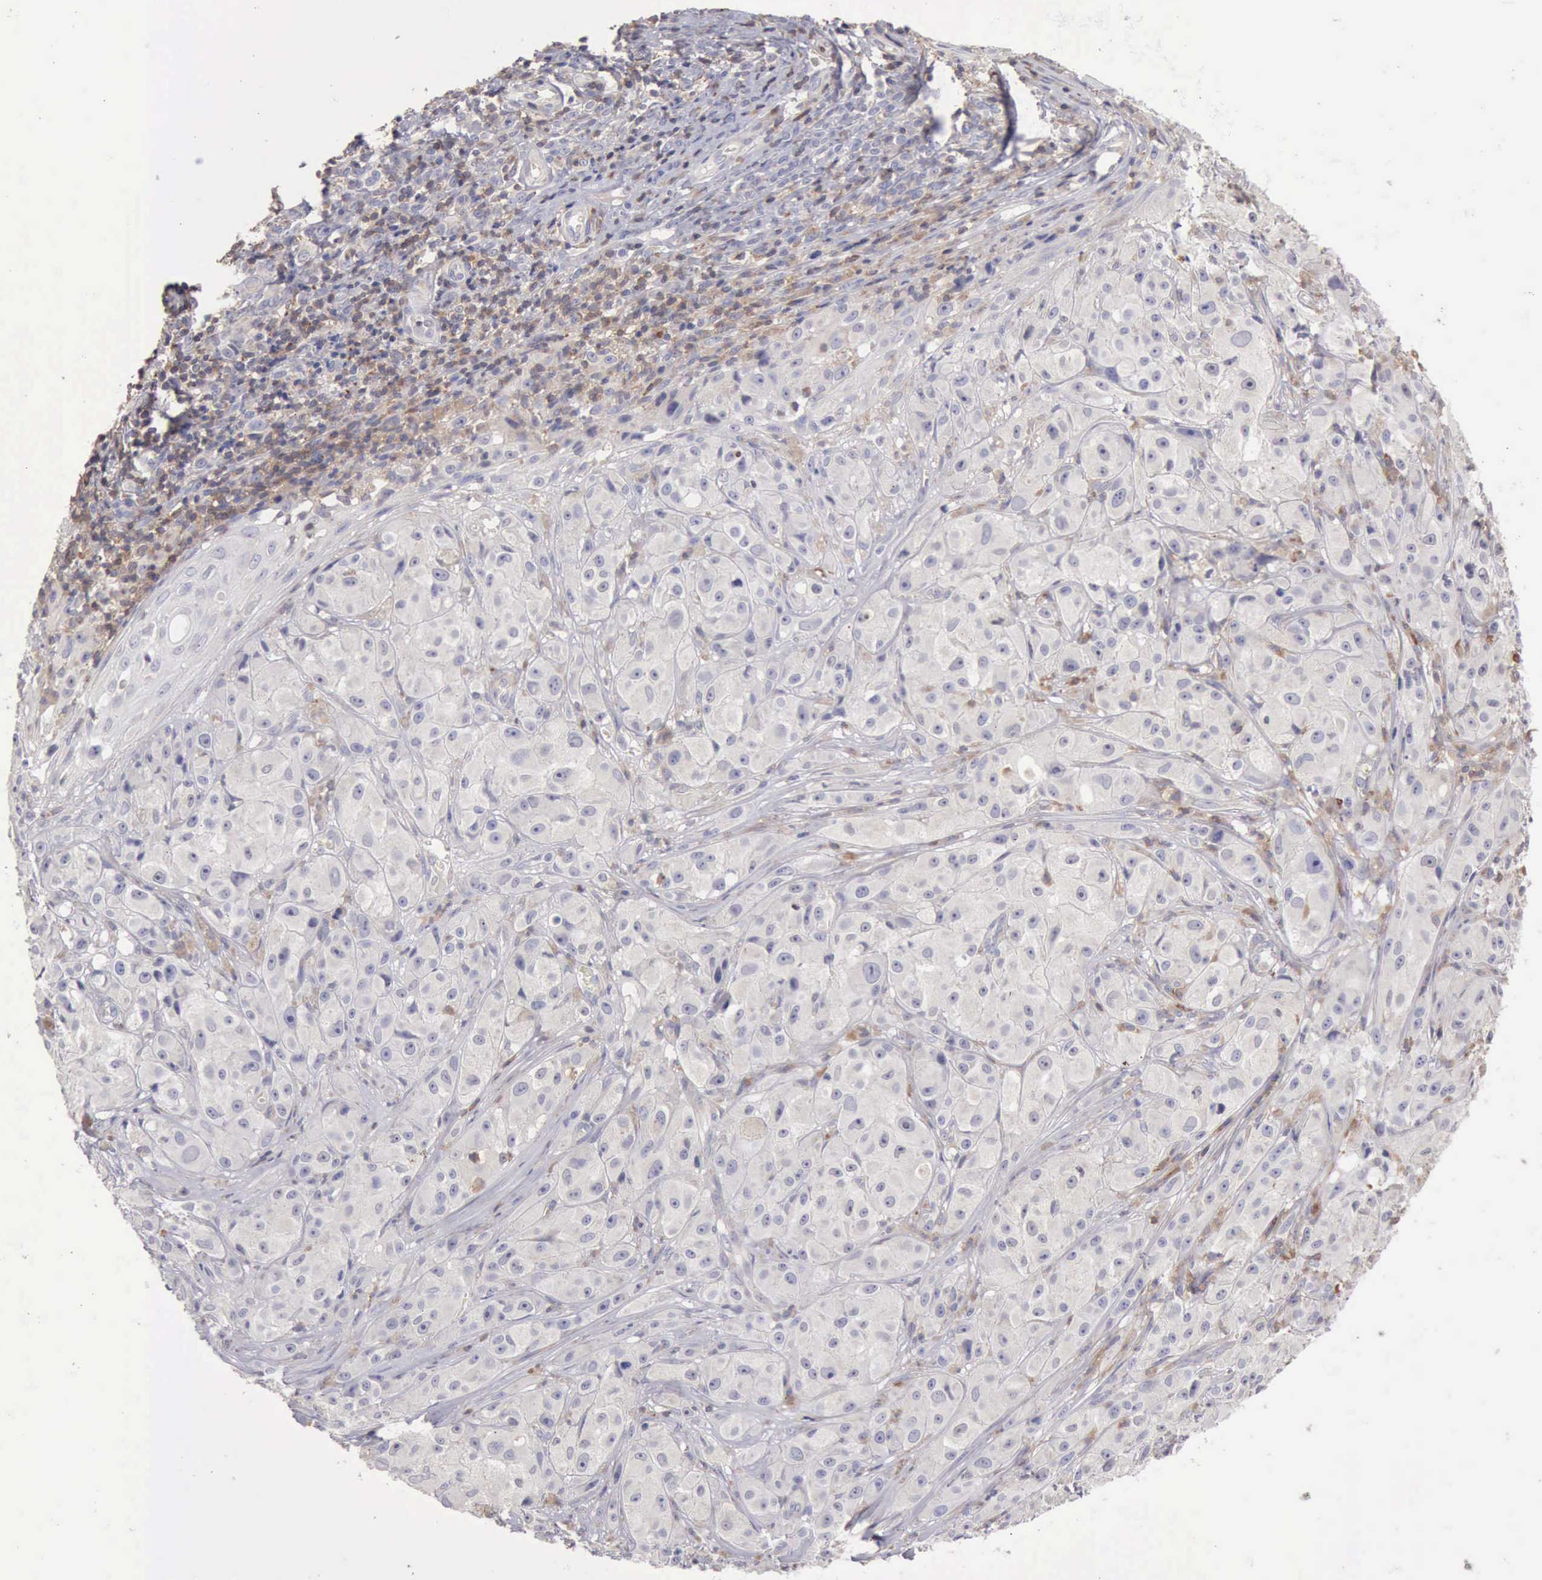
{"staining": {"intensity": "negative", "quantity": "none", "location": "none"}, "tissue": "melanoma", "cell_type": "Tumor cells", "image_type": "cancer", "snomed": [{"axis": "morphology", "description": "Malignant melanoma, NOS"}, {"axis": "topography", "description": "Skin"}], "caption": "IHC of melanoma demonstrates no expression in tumor cells.", "gene": "SASH3", "patient": {"sex": "male", "age": 56}}